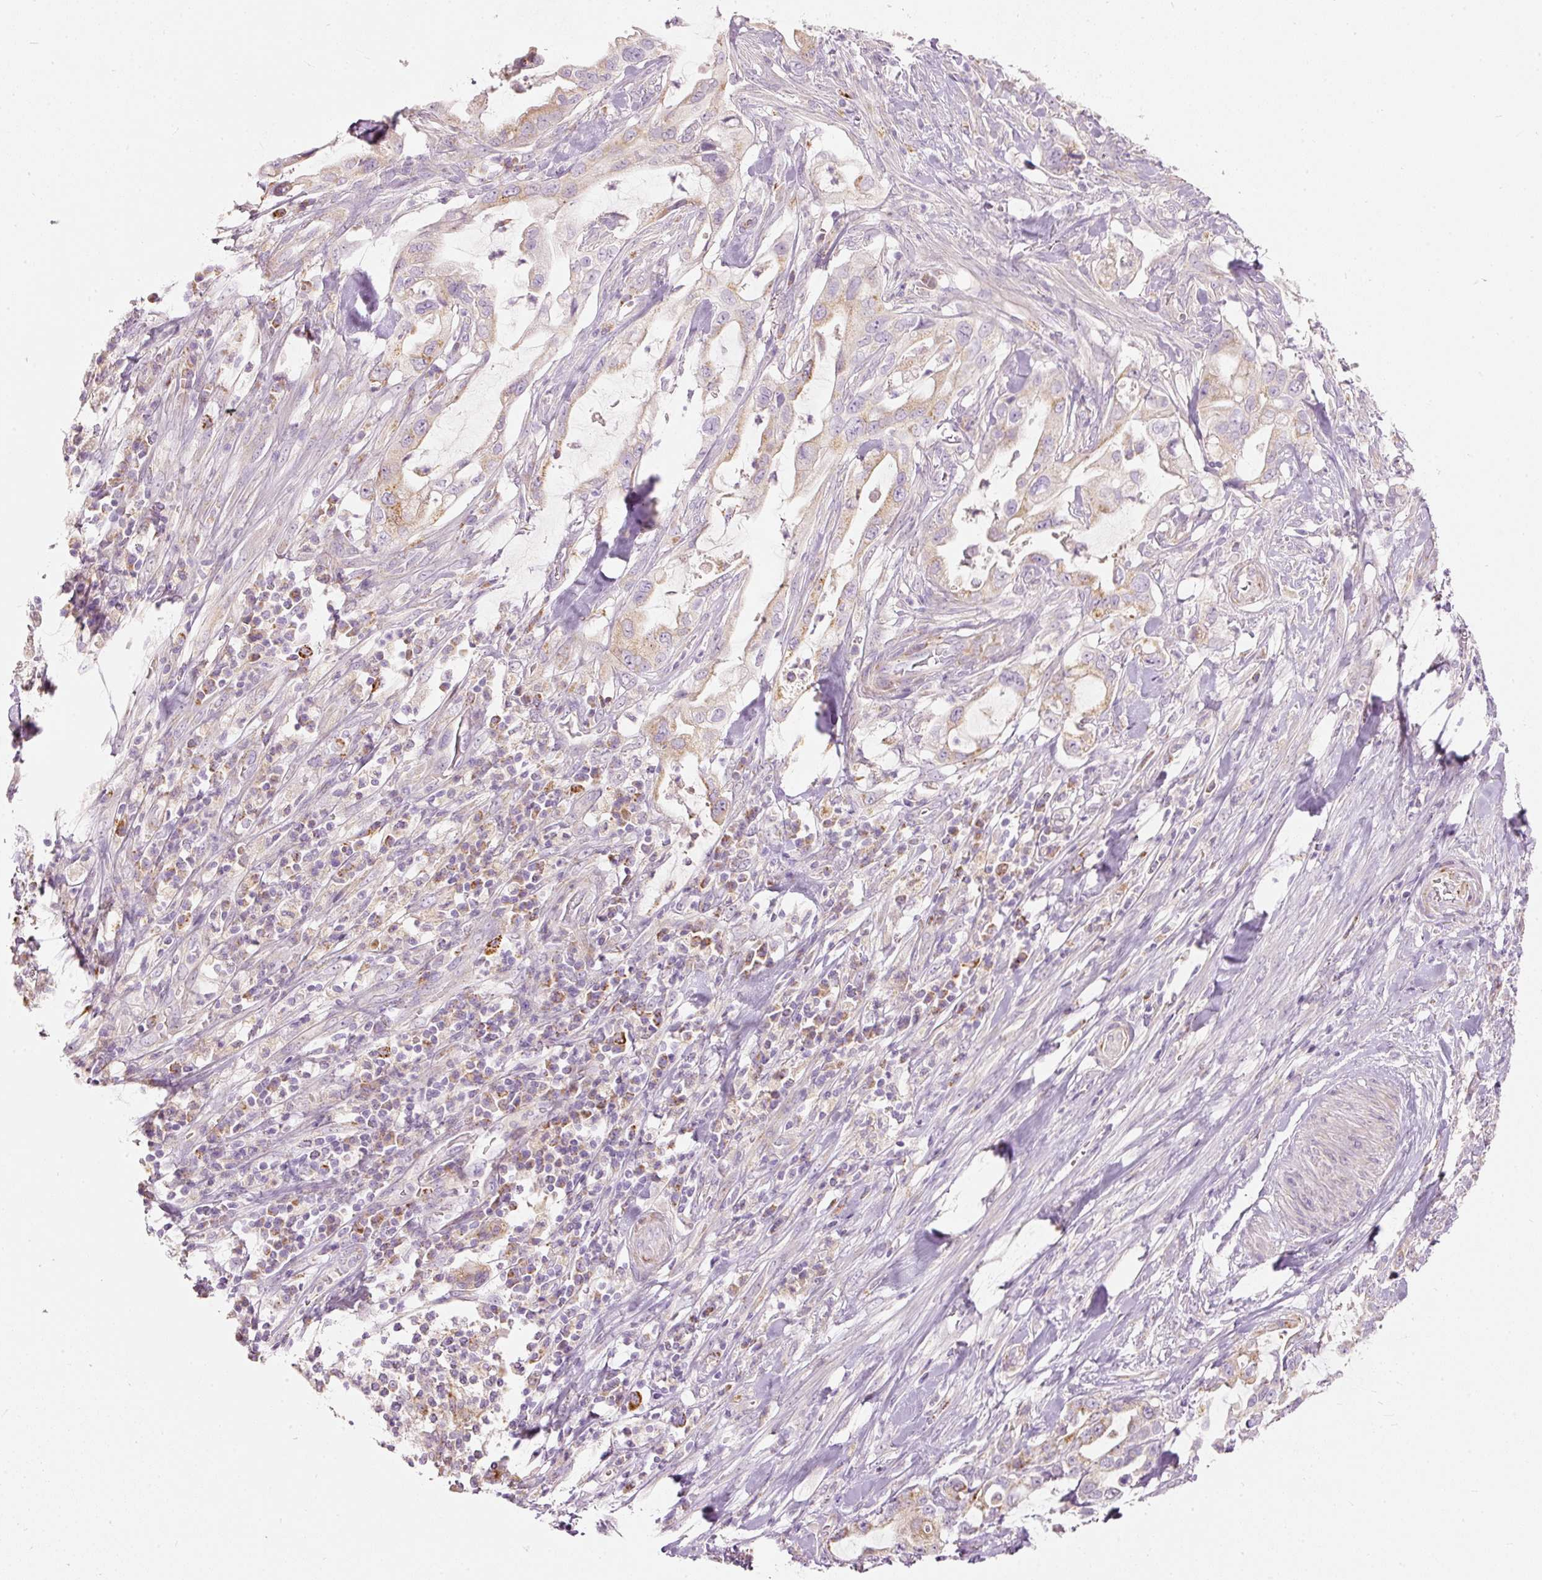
{"staining": {"intensity": "moderate", "quantity": "<25%", "location": "cytoplasmic/membranous"}, "tissue": "pancreatic cancer", "cell_type": "Tumor cells", "image_type": "cancer", "snomed": [{"axis": "morphology", "description": "Adenocarcinoma, NOS"}, {"axis": "topography", "description": "Pancreas"}], "caption": "Pancreatic cancer tissue demonstrates moderate cytoplasmic/membranous staining in approximately <25% of tumor cells, visualized by immunohistochemistry.", "gene": "MTHFD2", "patient": {"sex": "female", "age": 61}}